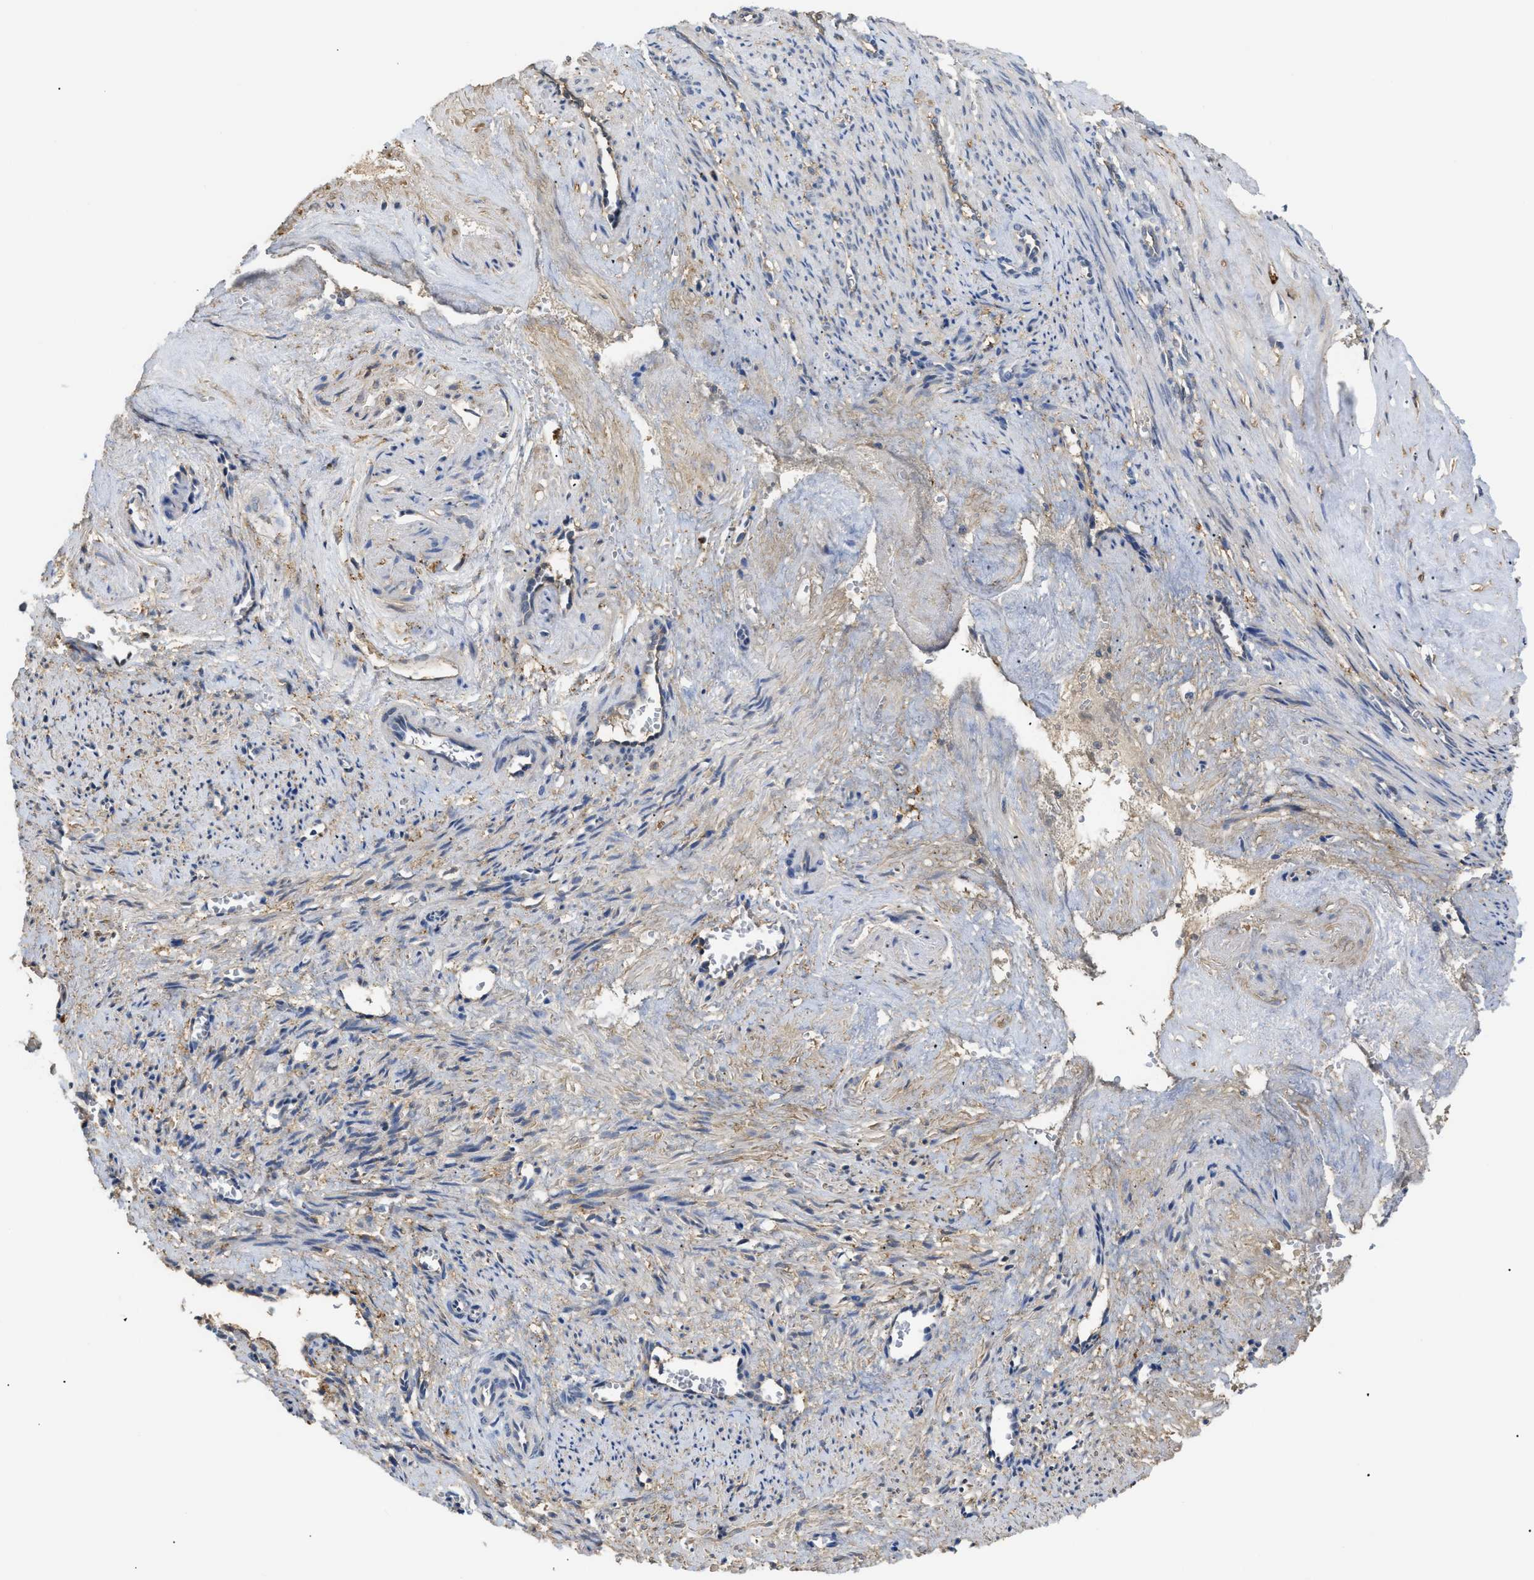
{"staining": {"intensity": "negative", "quantity": "none", "location": "none"}, "tissue": "smooth muscle", "cell_type": "Smooth muscle cells", "image_type": "normal", "snomed": [{"axis": "morphology", "description": "Normal tissue, NOS"}, {"axis": "topography", "description": "Endometrium"}], "caption": "Smooth muscle cells are negative for brown protein staining in unremarkable smooth muscle. (Brightfield microscopy of DAB immunohistochemistry at high magnification).", "gene": "ANXA4", "patient": {"sex": "female", "age": 33}}